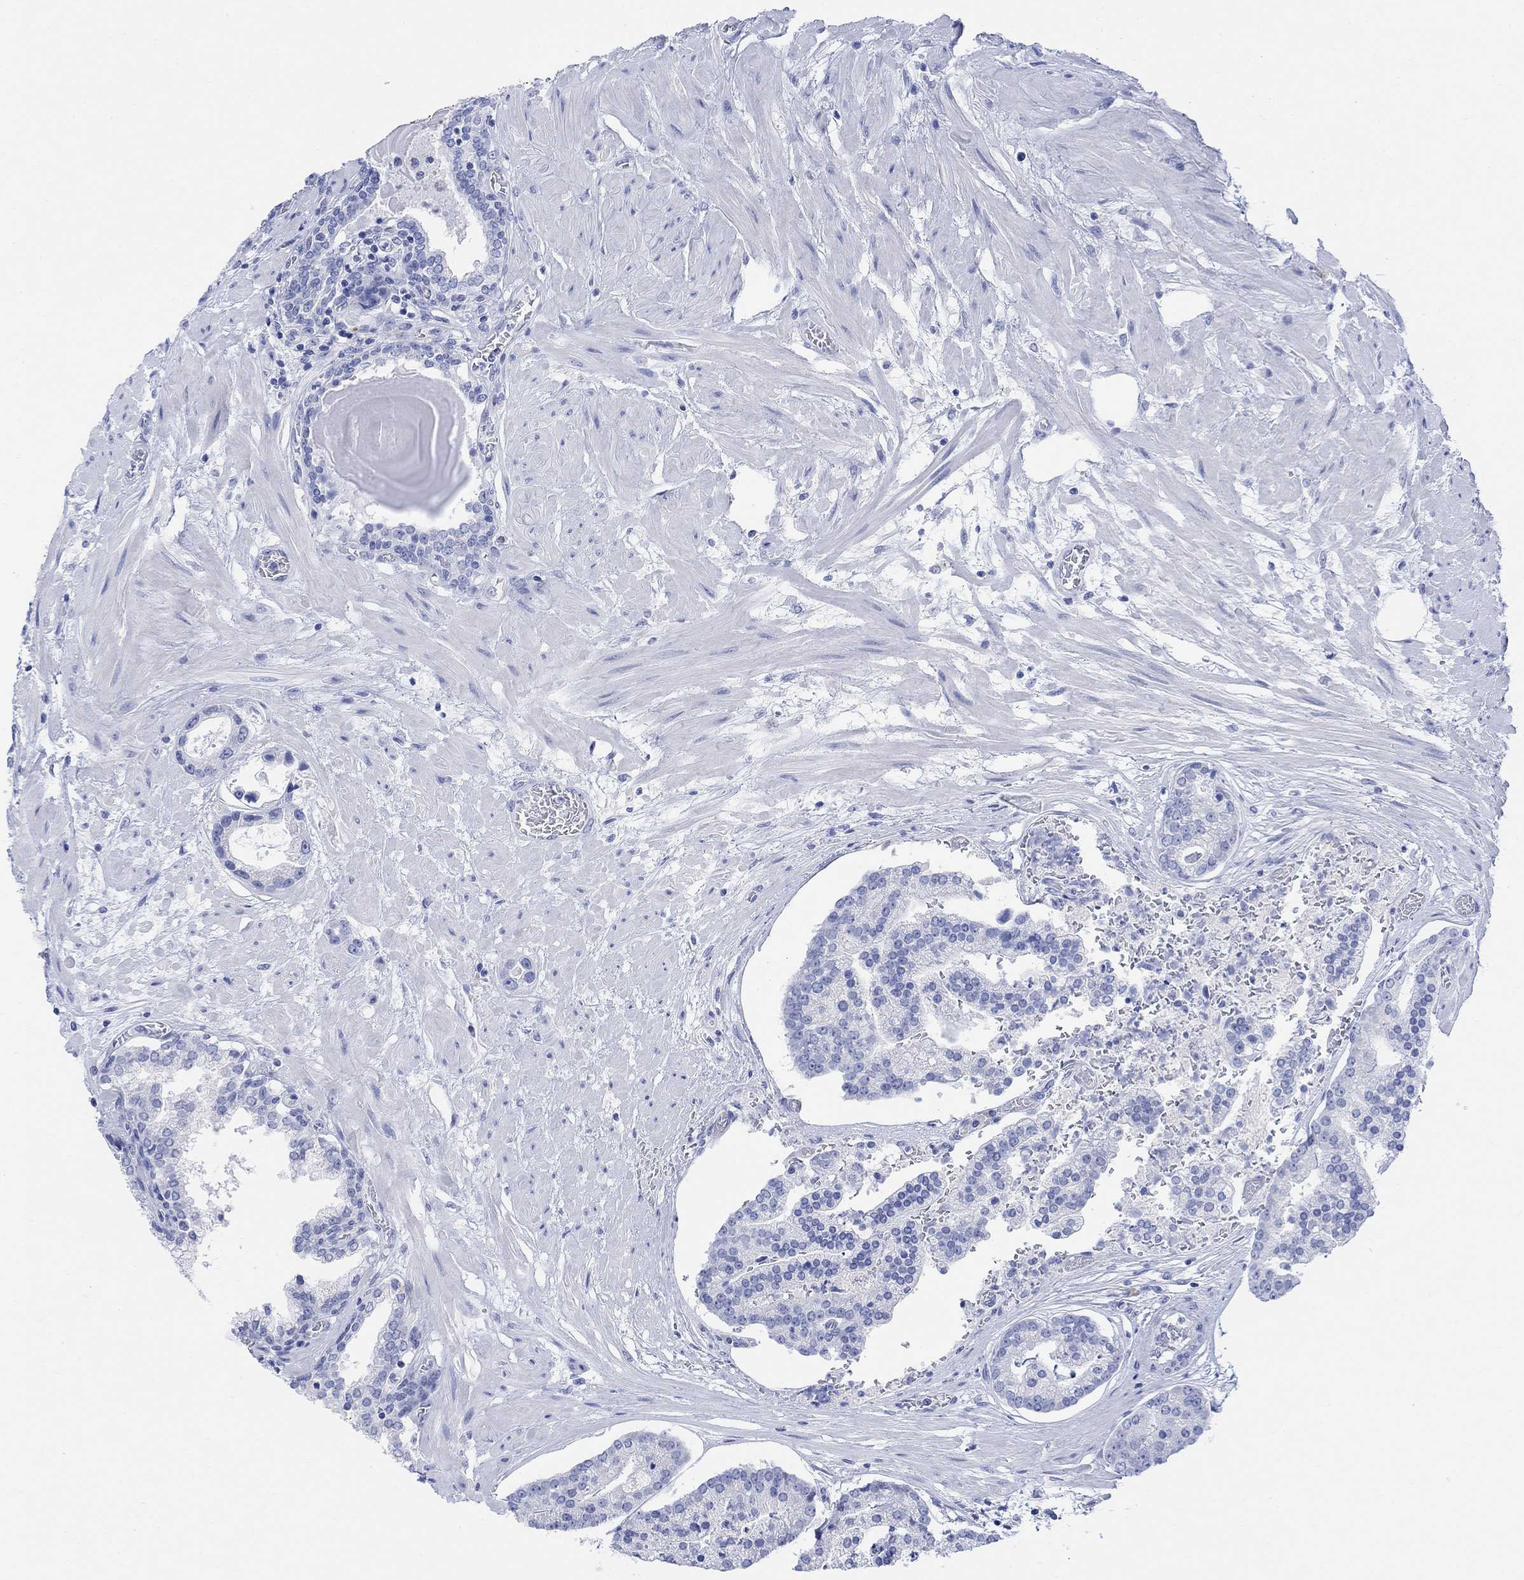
{"staining": {"intensity": "negative", "quantity": "none", "location": "none"}, "tissue": "prostate cancer", "cell_type": "Tumor cells", "image_type": "cancer", "snomed": [{"axis": "morphology", "description": "Adenocarcinoma, NOS"}, {"axis": "topography", "description": "Prostate and seminal vesicle, NOS"}, {"axis": "topography", "description": "Prostate"}], "caption": "Immunohistochemistry (IHC) micrograph of adenocarcinoma (prostate) stained for a protein (brown), which demonstrates no expression in tumor cells.", "gene": "GNG13", "patient": {"sex": "male", "age": 44}}